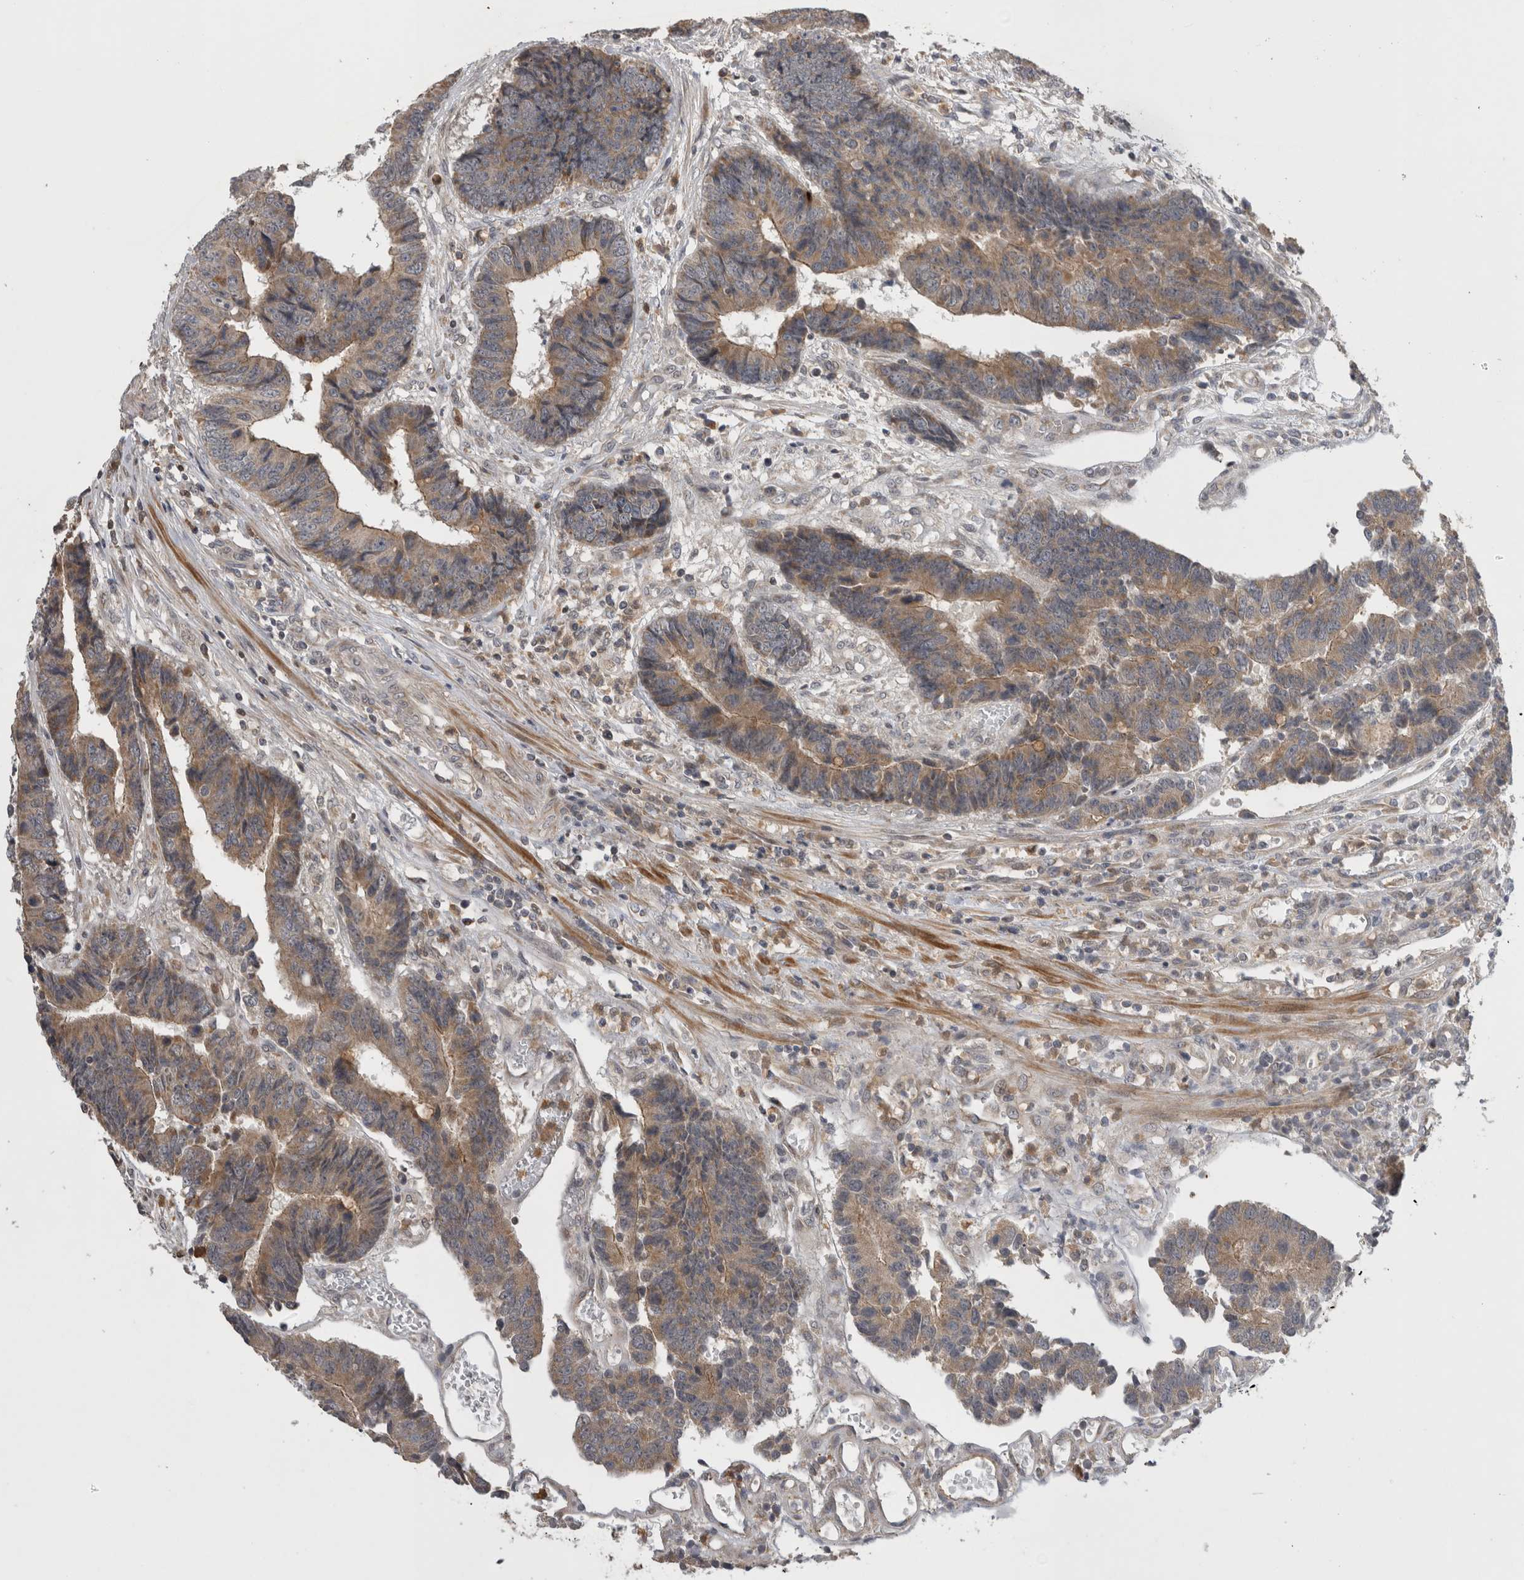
{"staining": {"intensity": "weak", "quantity": ">75%", "location": "cytoplasmic/membranous"}, "tissue": "colorectal cancer", "cell_type": "Tumor cells", "image_type": "cancer", "snomed": [{"axis": "morphology", "description": "Adenocarcinoma, NOS"}, {"axis": "topography", "description": "Rectum"}], "caption": "This image shows IHC staining of human colorectal cancer, with low weak cytoplasmic/membranous staining in approximately >75% of tumor cells.", "gene": "KCNIP1", "patient": {"sex": "male", "age": 84}}